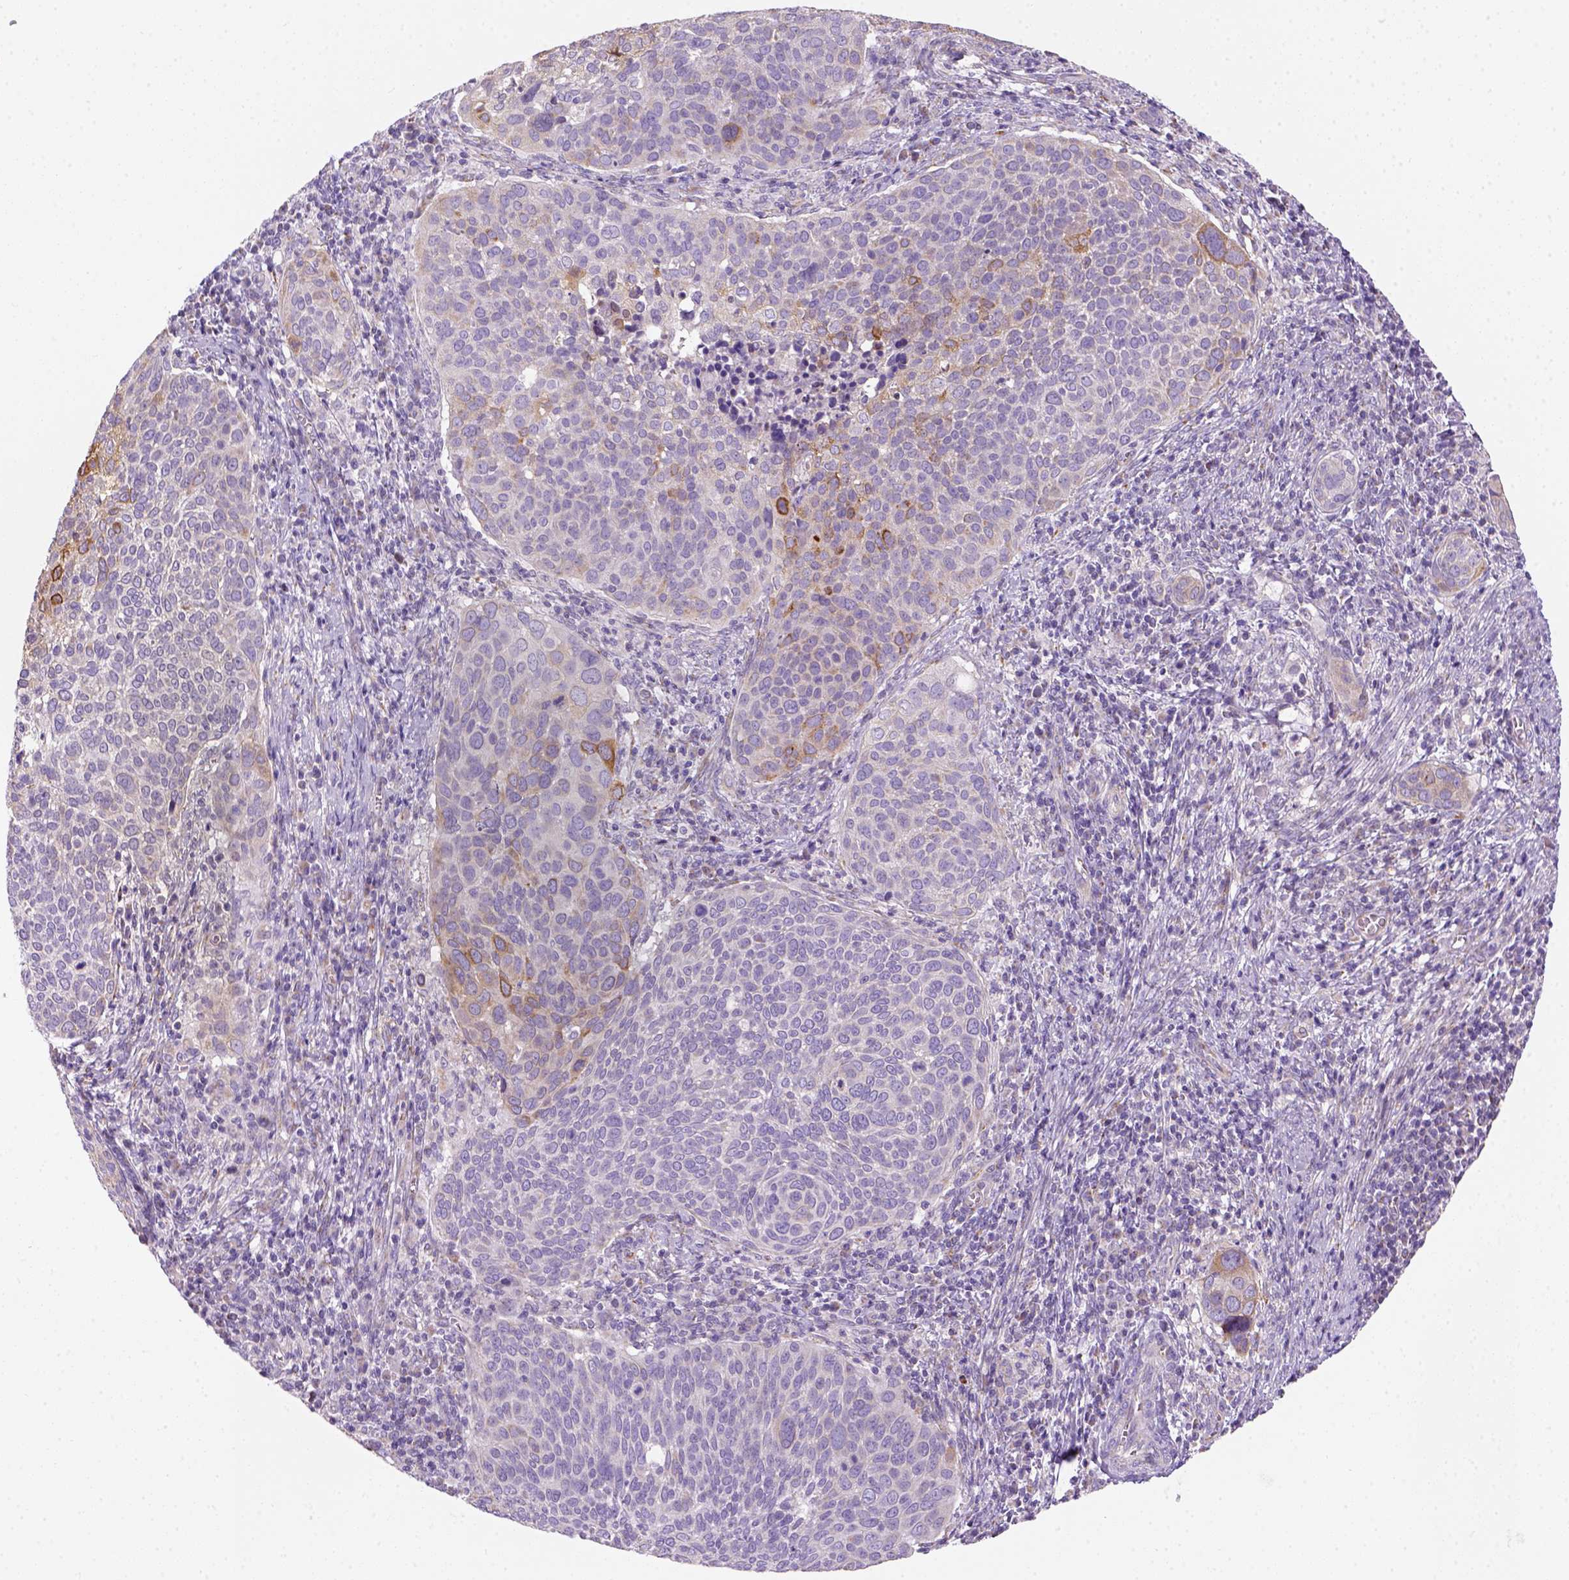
{"staining": {"intensity": "moderate", "quantity": "<25%", "location": "cytoplasmic/membranous"}, "tissue": "cervical cancer", "cell_type": "Tumor cells", "image_type": "cancer", "snomed": [{"axis": "morphology", "description": "Squamous cell carcinoma, NOS"}, {"axis": "topography", "description": "Cervix"}], "caption": "Protein staining reveals moderate cytoplasmic/membranous positivity in about <25% of tumor cells in cervical cancer (squamous cell carcinoma).", "gene": "CES2", "patient": {"sex": "female", "age": 39}}